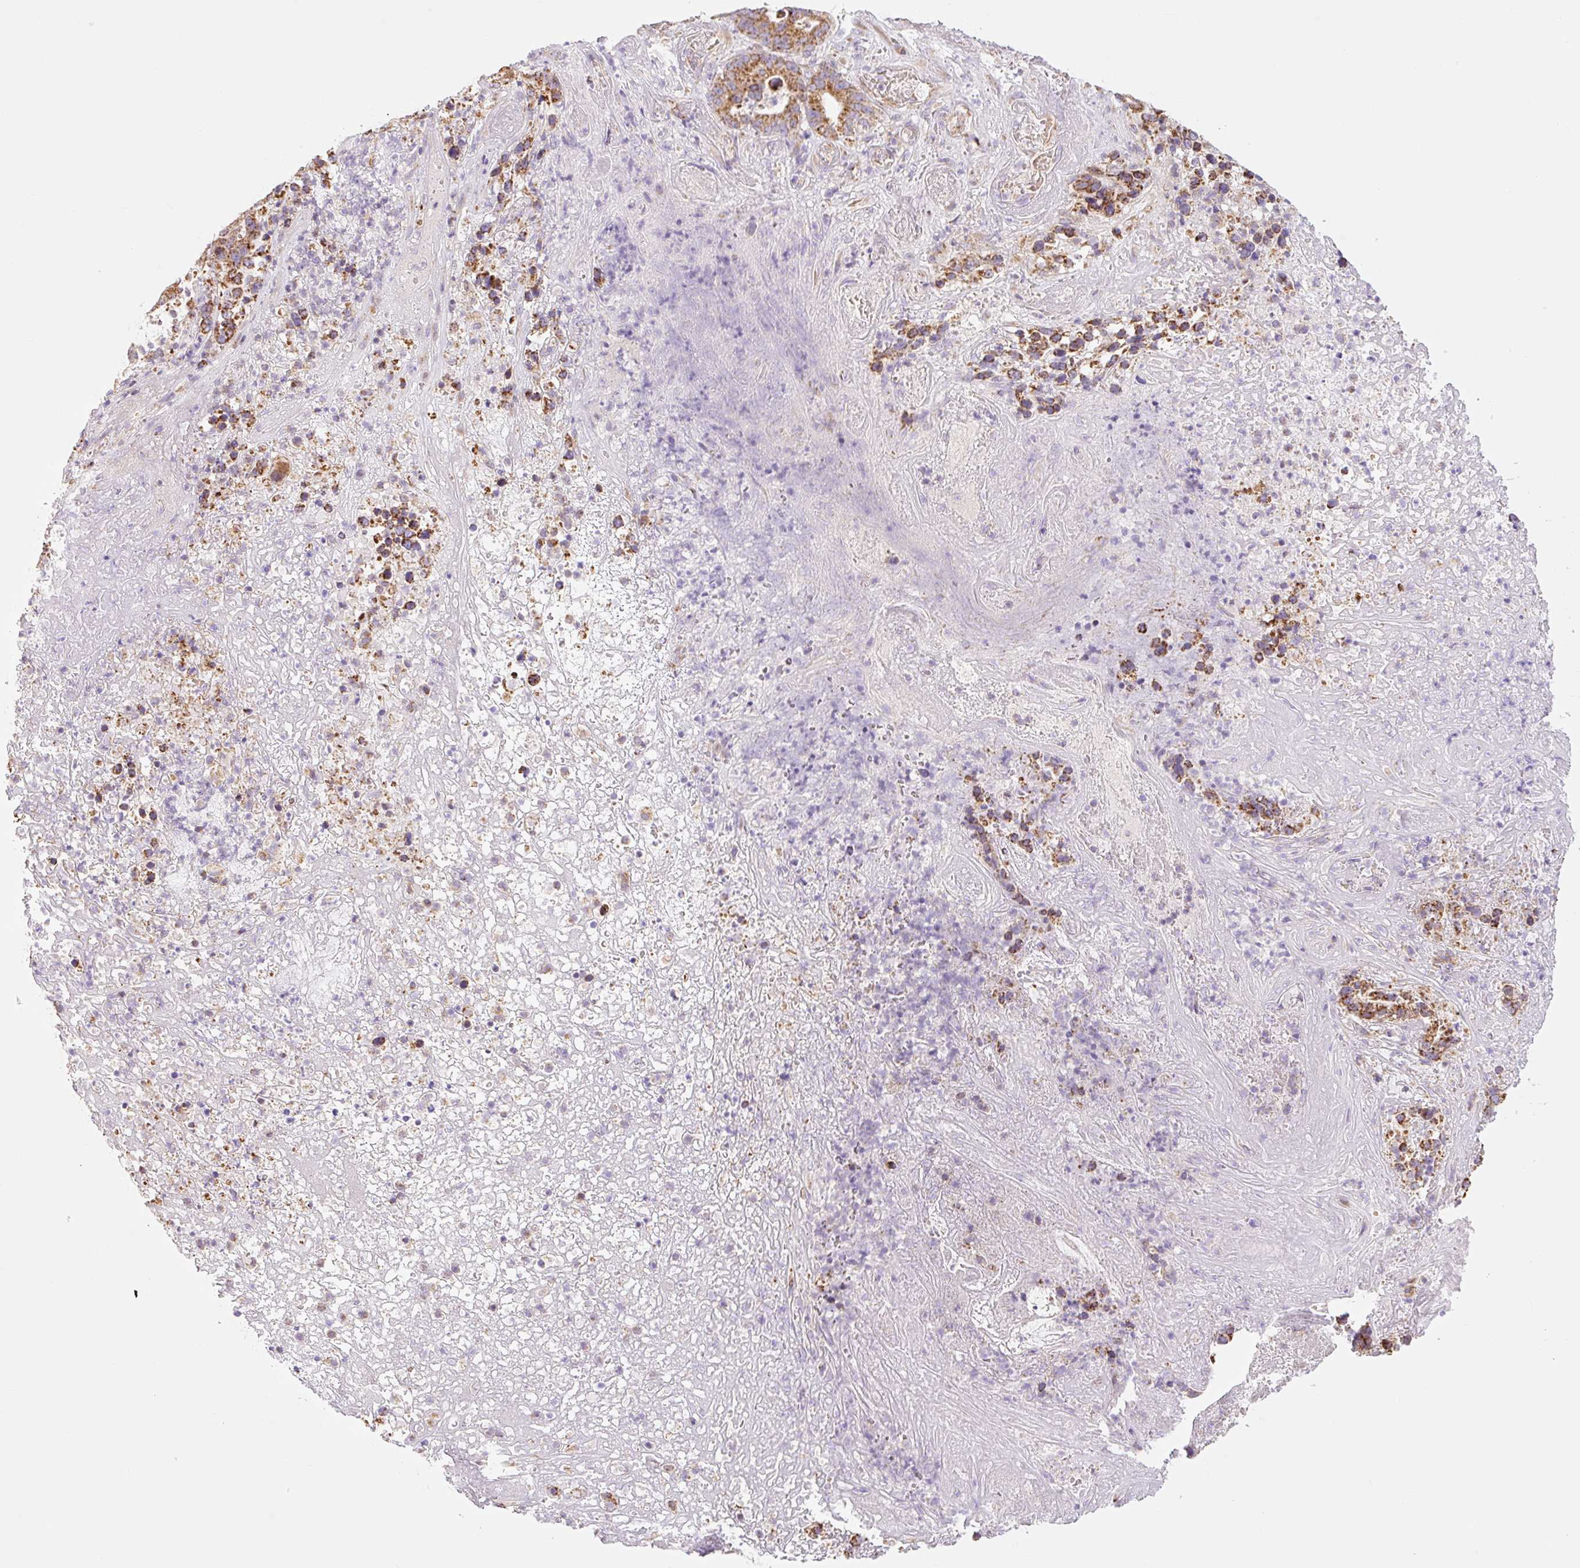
{"staining": {"intensity": "strong", "quantity": ">75%", "location": "cytoplasmic/membranous"}, "tissue": "stomach cancer", "cell_type": "Tumor cells", "image_type": "cancer", "snomed": [{"axis": "morphology", "description": "Normal tissue, NOS"}, {"axis": "morphology", "description": "Adenocarcinoma, NOS"}, {"axis": "topography", "description": "Stomach"}], "caption": "An image of human adenocarcinoma (stomach) stained for a protein displays strong cytoplasmic/membranous brown staining in tumor cells.", "gene": "GOSR2", "patient": {"sex": "female", "age": 64}}